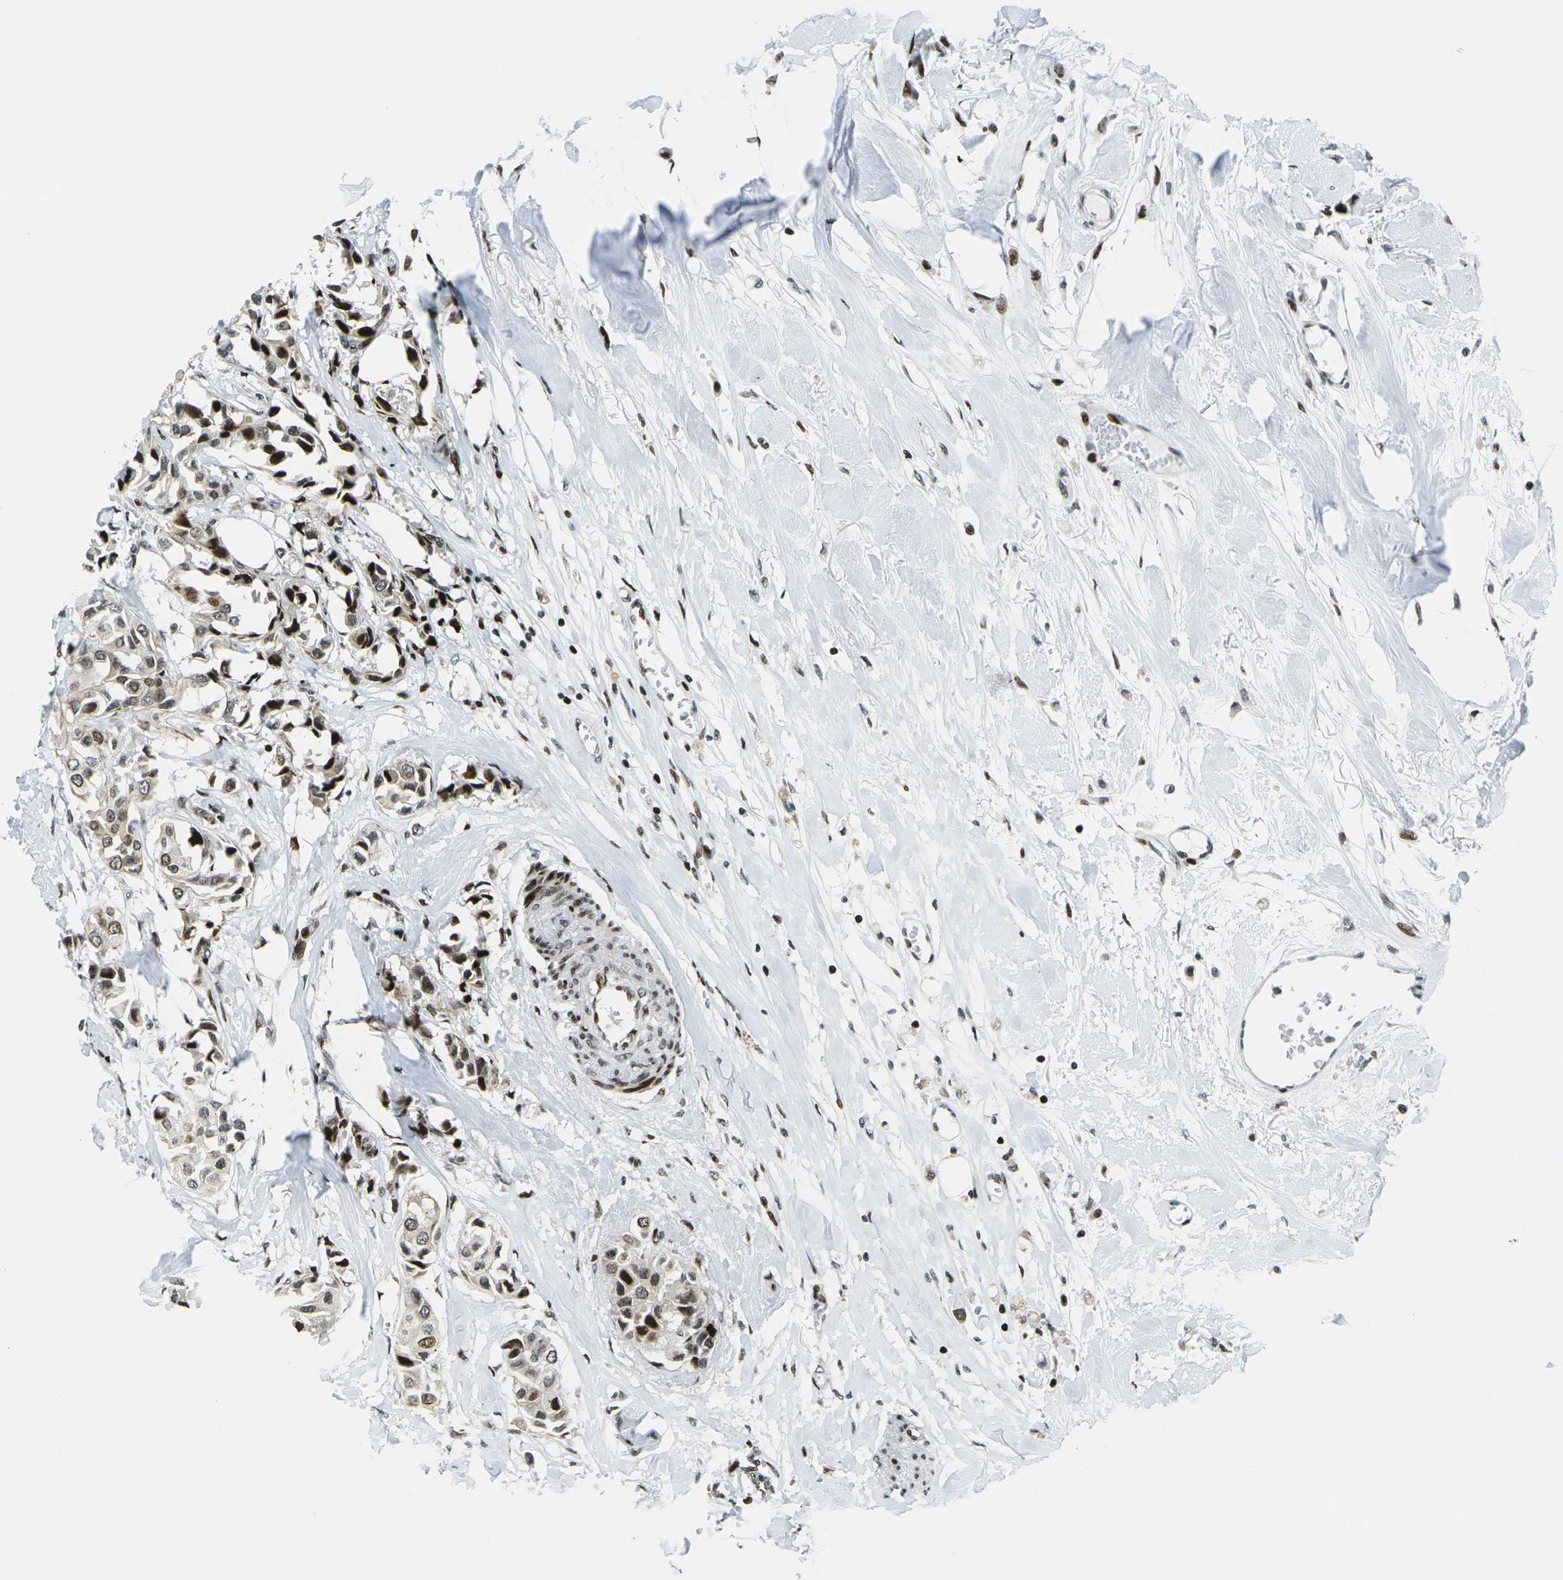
{"staining": {"intensity": "moderate", "quantity": ">75%", "location": "nuclear"}, "tissue": "breast cancer", "cell_type": "Tumor cells", "image_type": "cancer", "snomed": [{"axis": "morphology", "description": "Duct carcinoma"}, {"axis": "topography", "description": "Breast"}], "caption": "Tumor cells display medium levels of moderate nuclear staining in about >75% of cells in human breast cancer (intraductal carcinoma).", "gene": "H3-3A", "patient": {"sex": "female", "age": 80}}